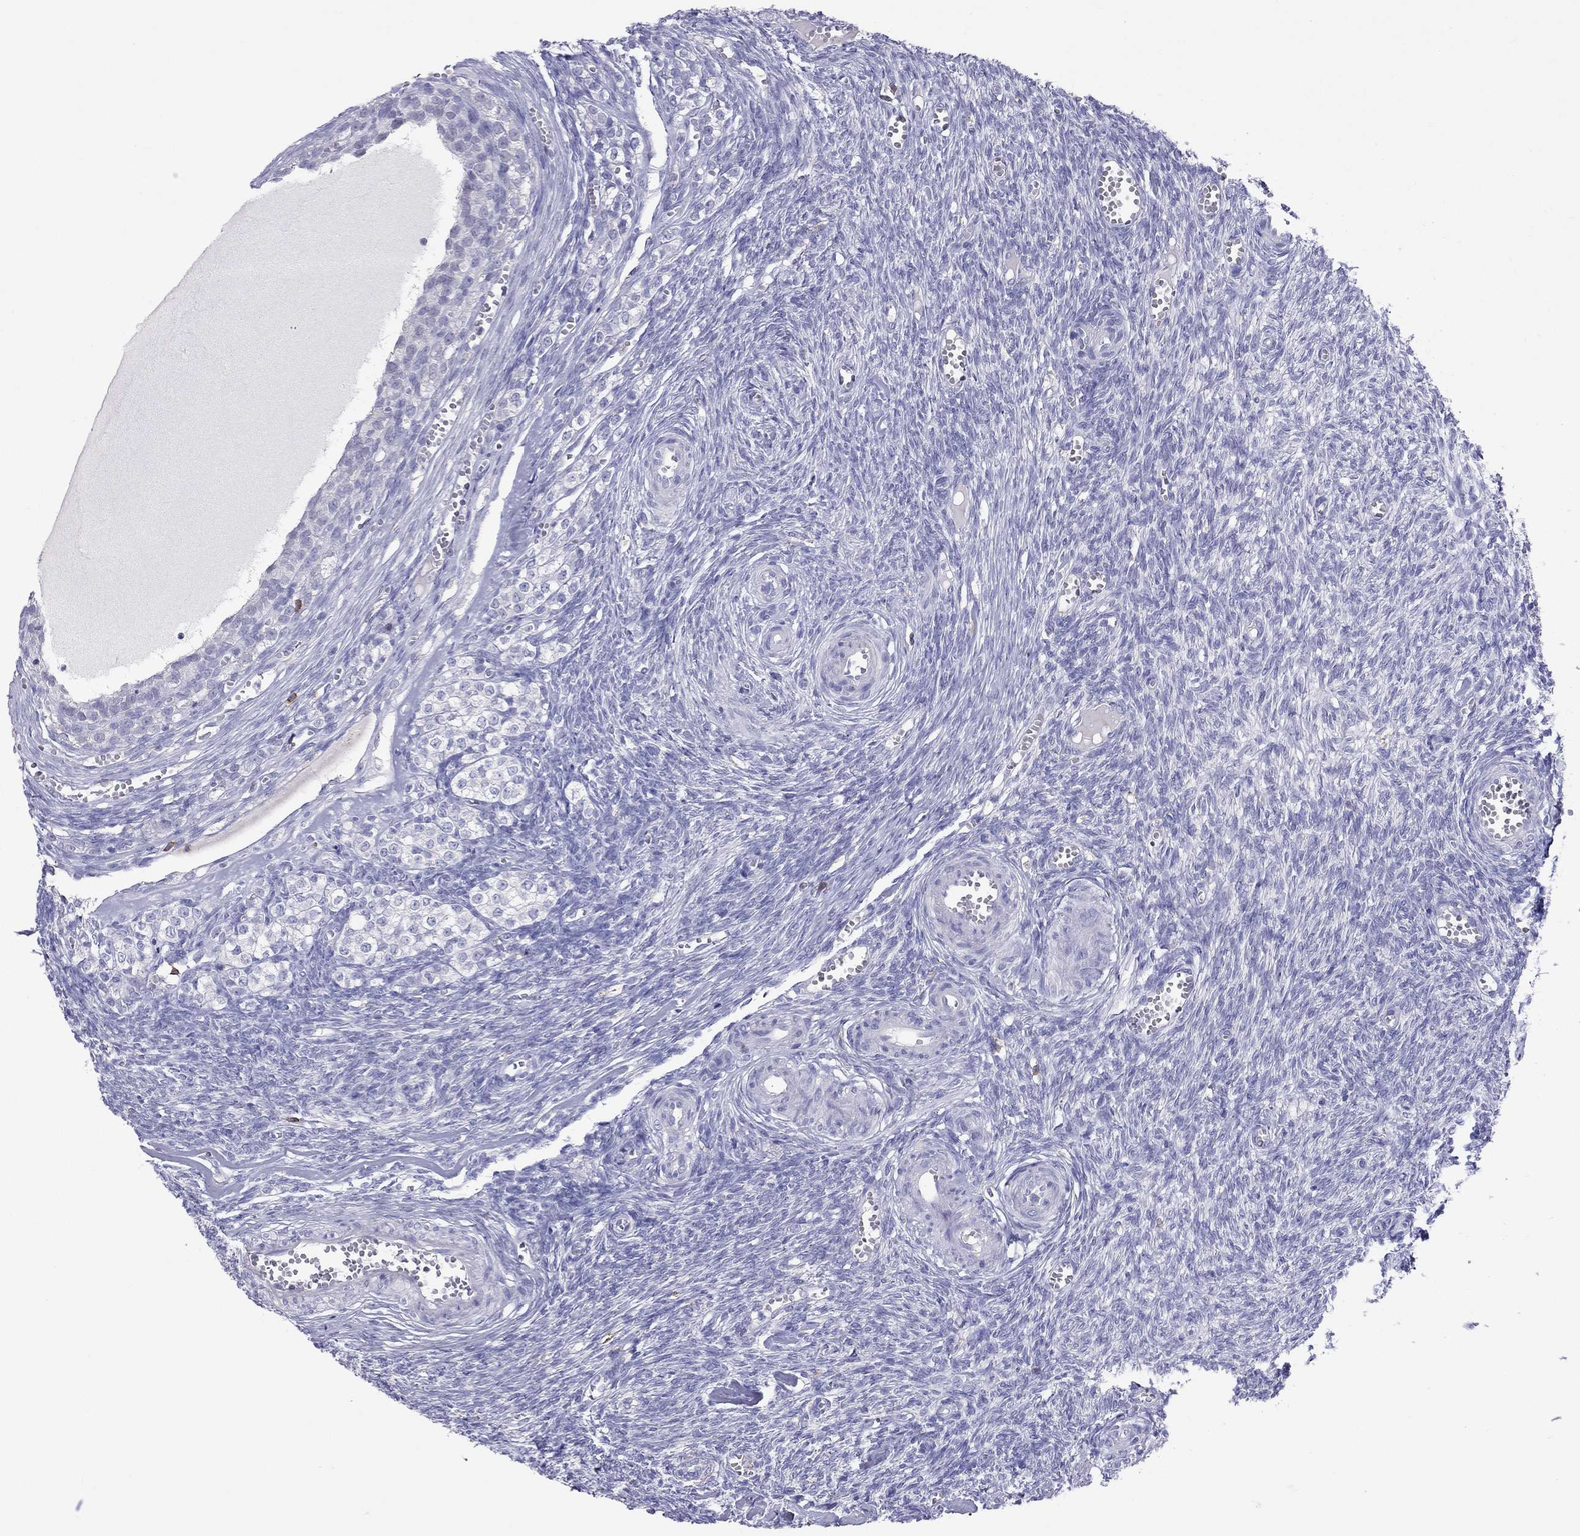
{"staining": {"intensity": "negative", "quantity": "none", "location": "none"}, "tissue": "ovary", "cell_type": "Follicle cells", "image_type": "normal", "snomed": [{"axis": "morphology", "description": "Normal tissue, NOS"}, {"axis": "topography", "description": "Ovary"}], "caption": "A high-resolution micrograph shows IHC staining of unremarkable ovary, which demonstrates no significant positivity in follicle cells.", "gene": "ENSG00000288637", "patient": {"sex": "female", "age": 43}}